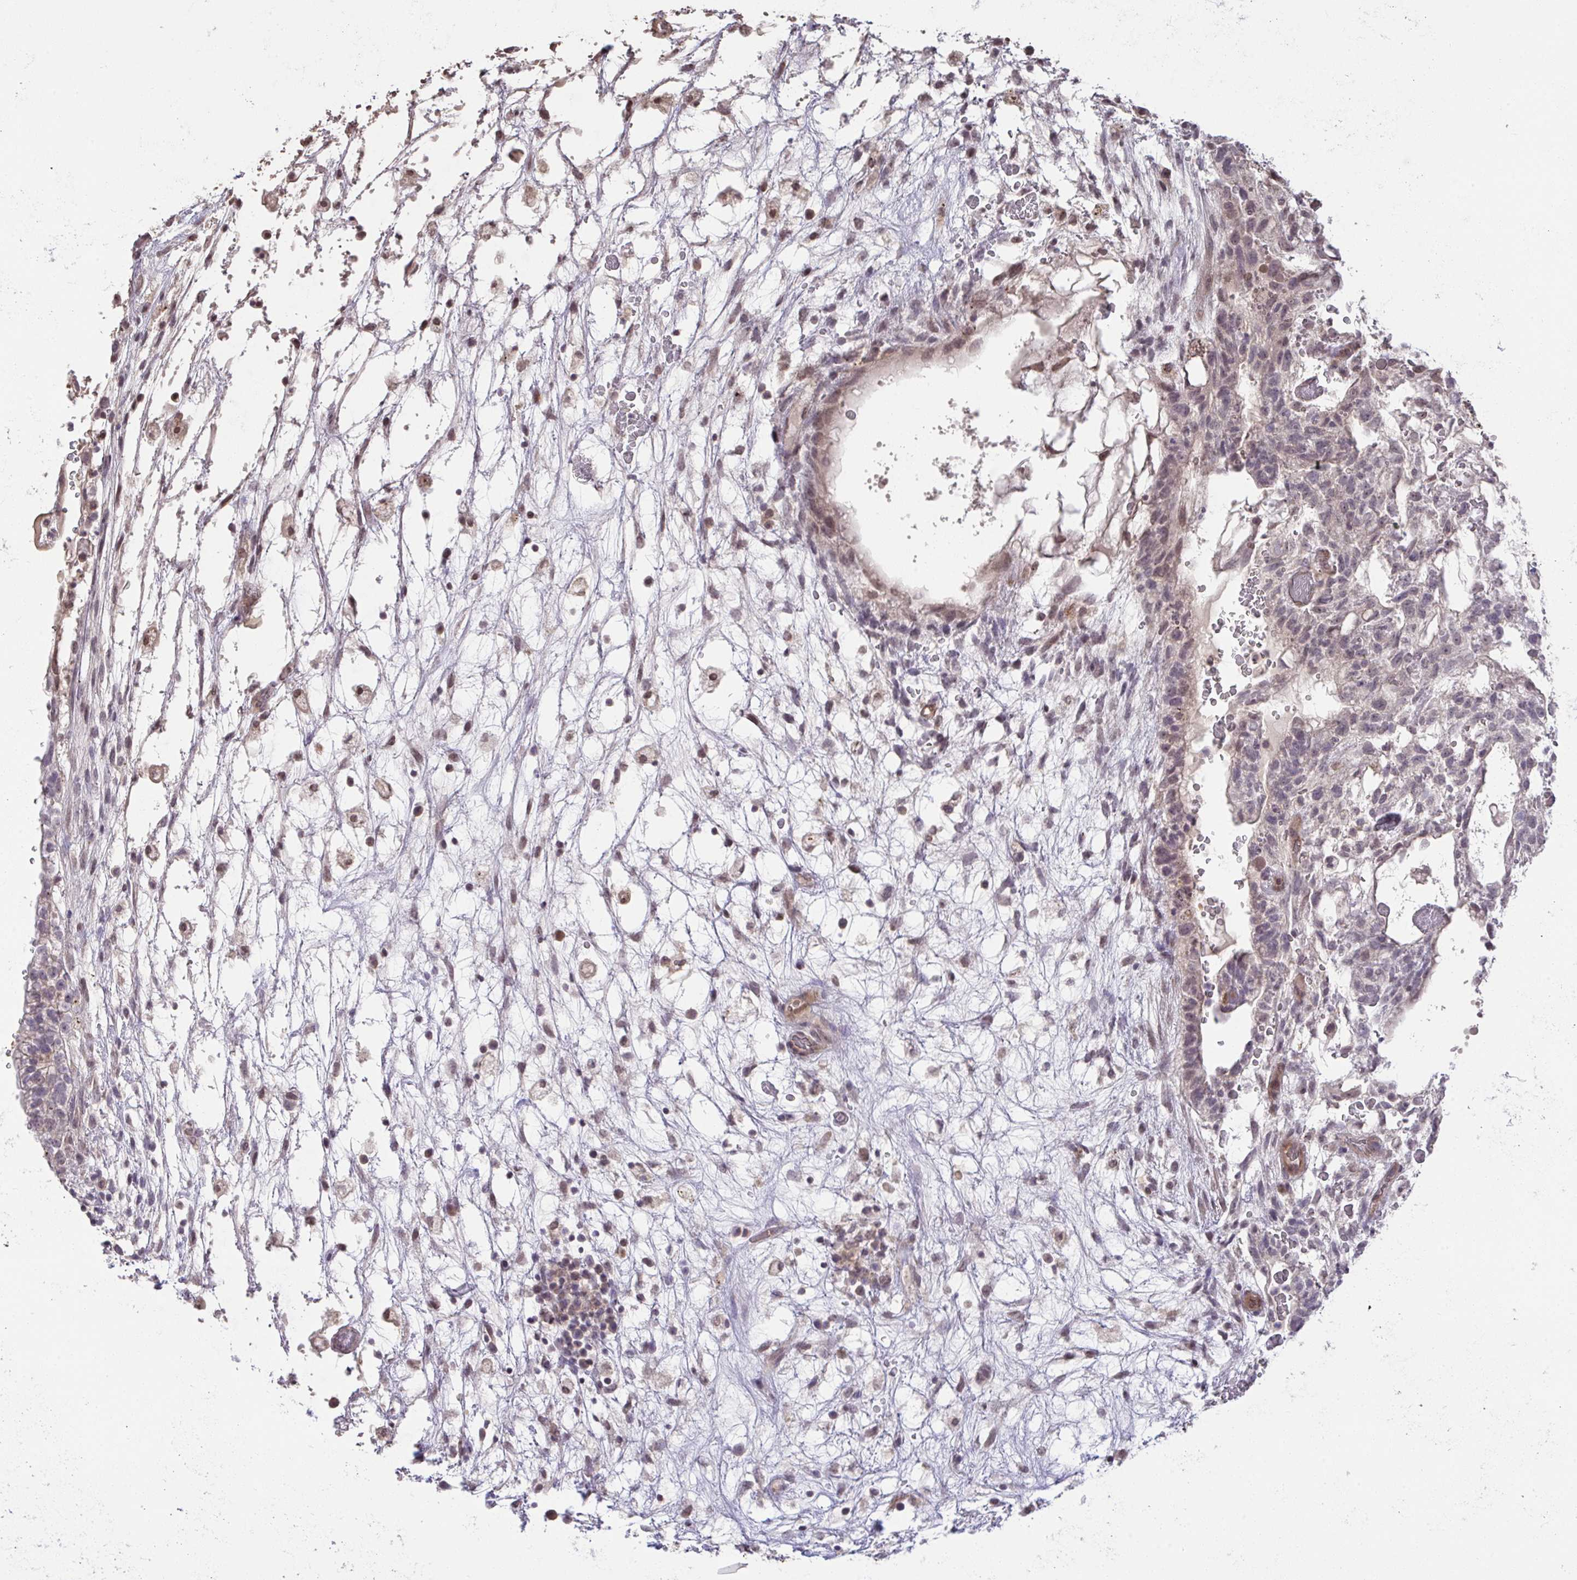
{"staining": {"intensity": "moderate", "quantity": "<25%", "location": "nuclear"}, "tissue": "testis cancer", "cell_type": "Tumor cells", "image_type": "cancer", "snomed": [{"axis": "morphology", "description": "Normal tissue, NOS"}, {"axis": "morphology", "description": "Carcinoma, Embryonal, NOS"}, {"axis": "topography", "description": "Testis"}], "caption": "Protein expression analysis of embryonal carcinoma (testis) displays moderate nuclear staining in about <25% of tumor cells.", "gene": "C9orf64", "patient": {"sex": "male", "age": 32}}